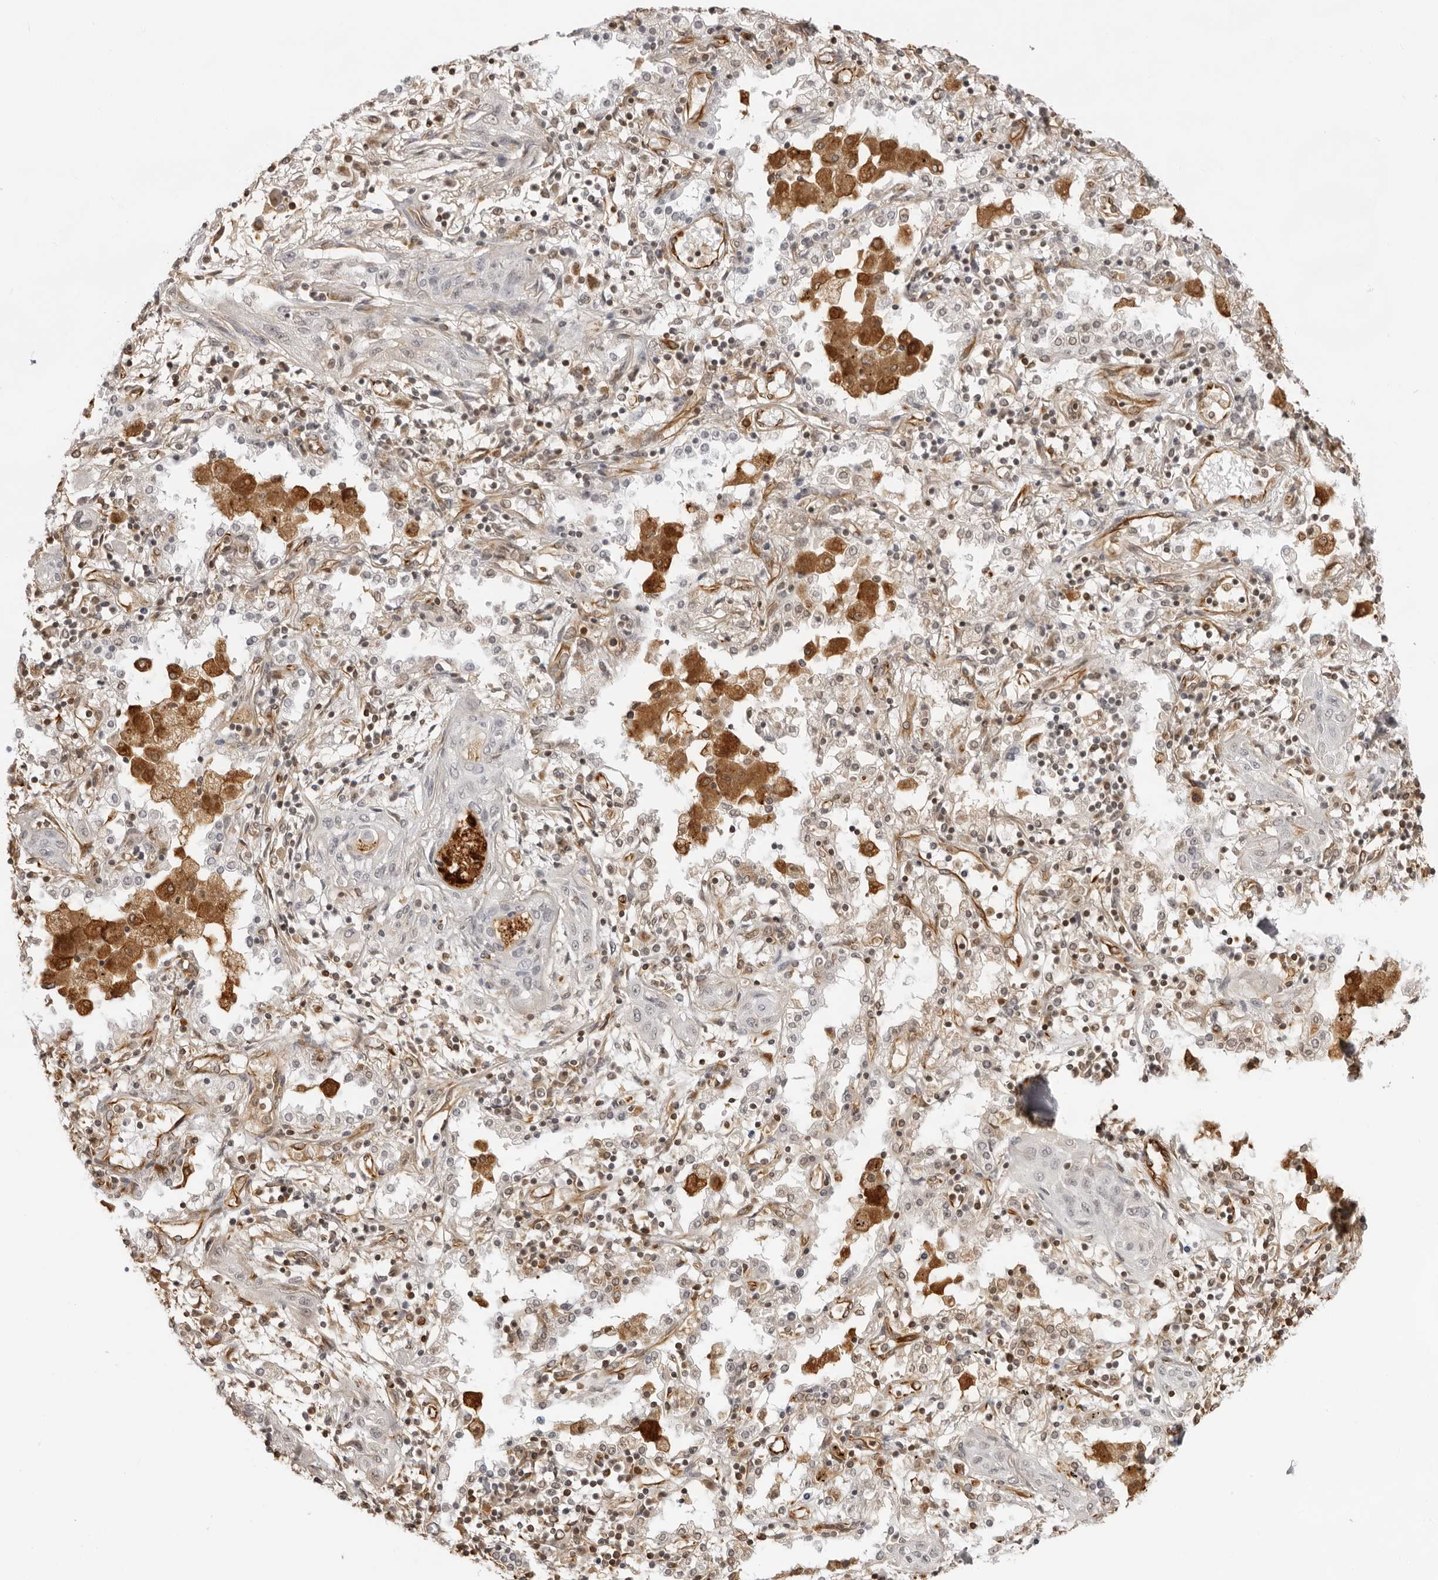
{"staining": {"intensity": "negative", "quantity": "none", "location": "none"}, "tissue": "lung cancer", "cell_type": "Tumor cells", "image_type": "cancer", "snomed": [{"axis": "morphology", "description": "Squamous cell carcinoma, NOS"}, {"axis": "topography", "description": "Lung"}], "caption": "IHC micrograph of human squamous cell carcinoma (lung) stained for a protein (brown), which displays no positivity in tumor cells.", "gene": "DYNLT5", "patient": {"sex": "female", "age": 47}}